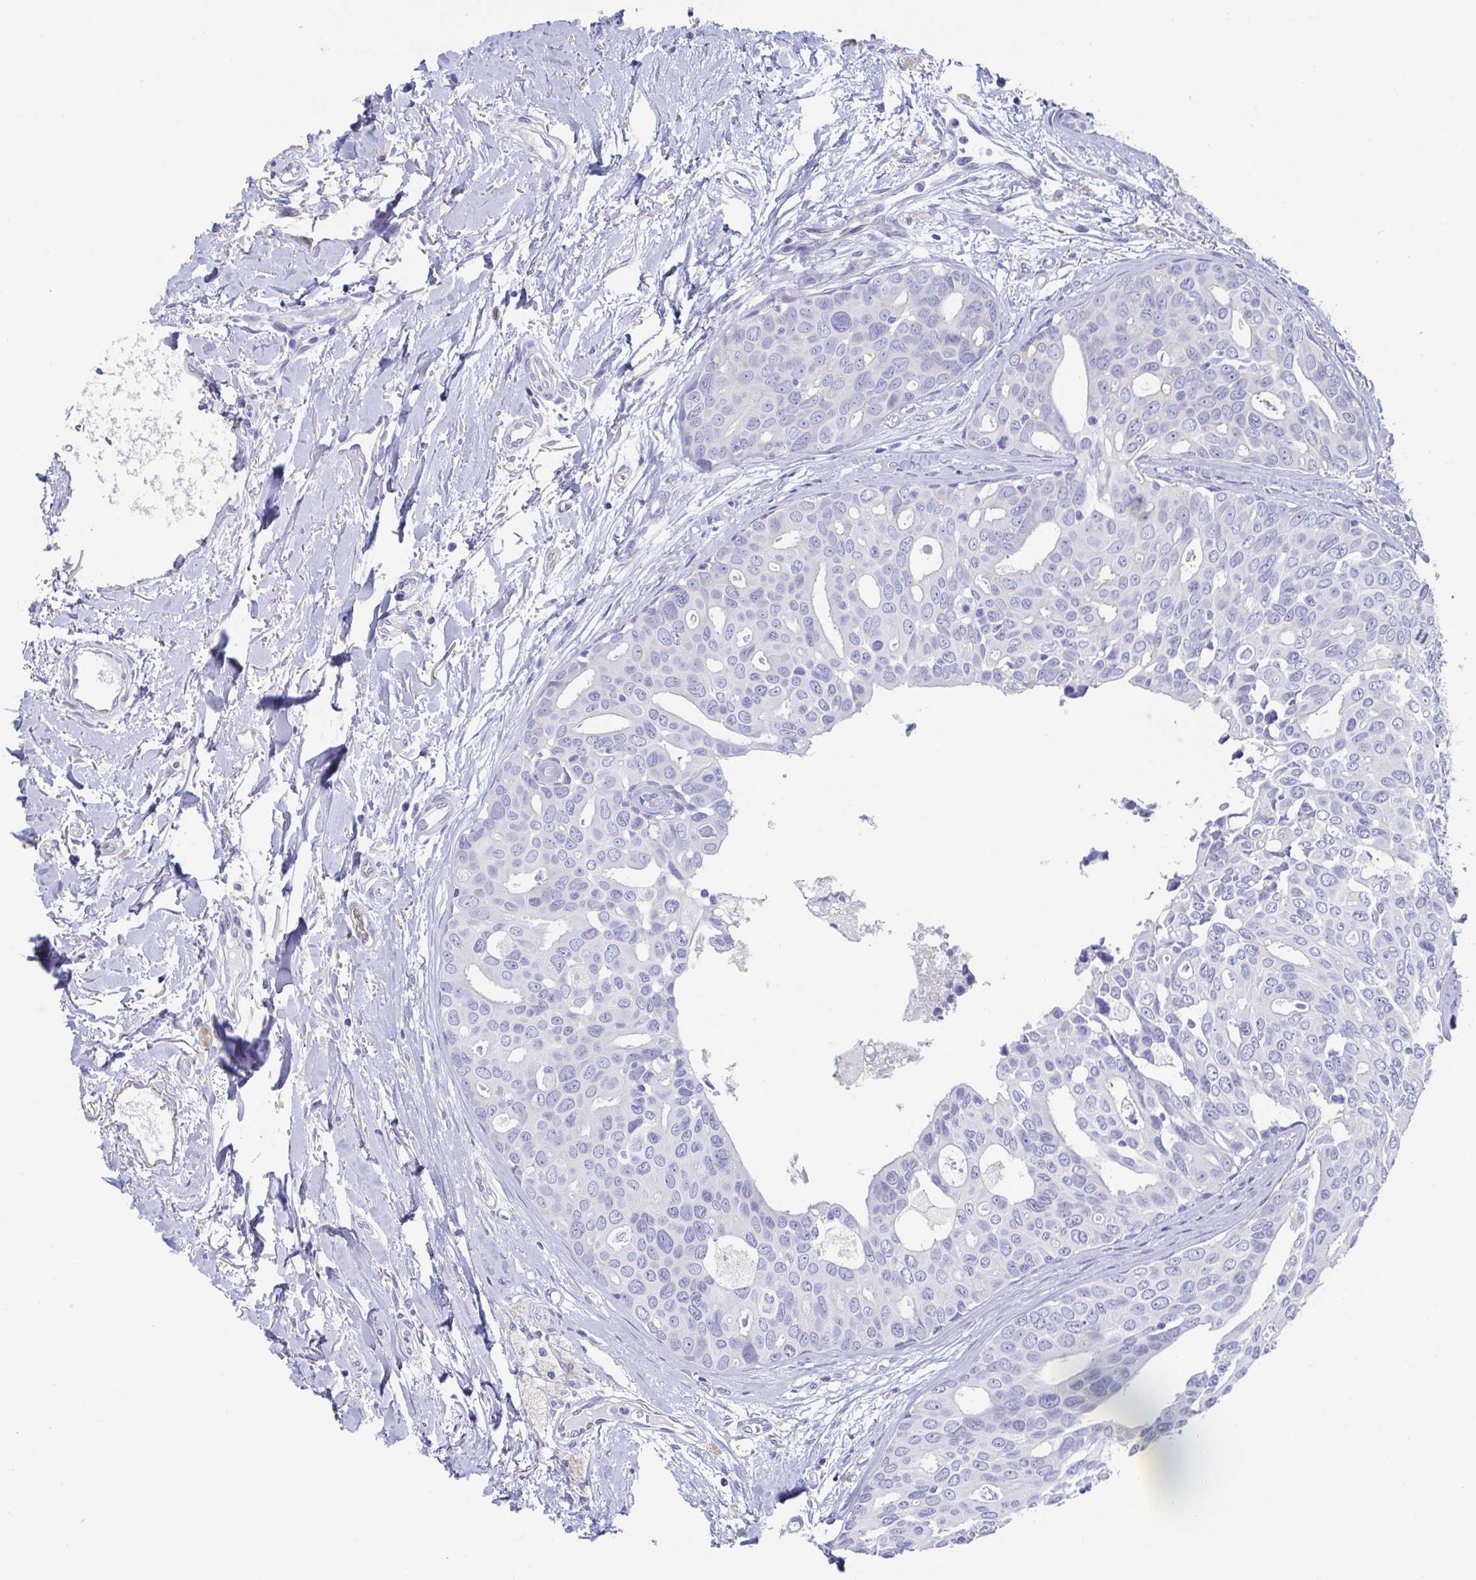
{"staining": {"intensity": "negative", "quantity": "none", "location": "none"}, "tissue": "breast cancer", "cell_type": "Tumor cells", "image_type": "cancer", "snomed": [{"axis": "morphology", "description": "Duct carcinoma"}, {"axis": "topography", "description": "Breast"}], "caption": "This is a image of immunohistochemistry staining of breast infiltrating ductal carcinoma, which shows no expression in tumor cells.", "gene": "CDH2", "patient": {"sex": "female", "age": 54}}